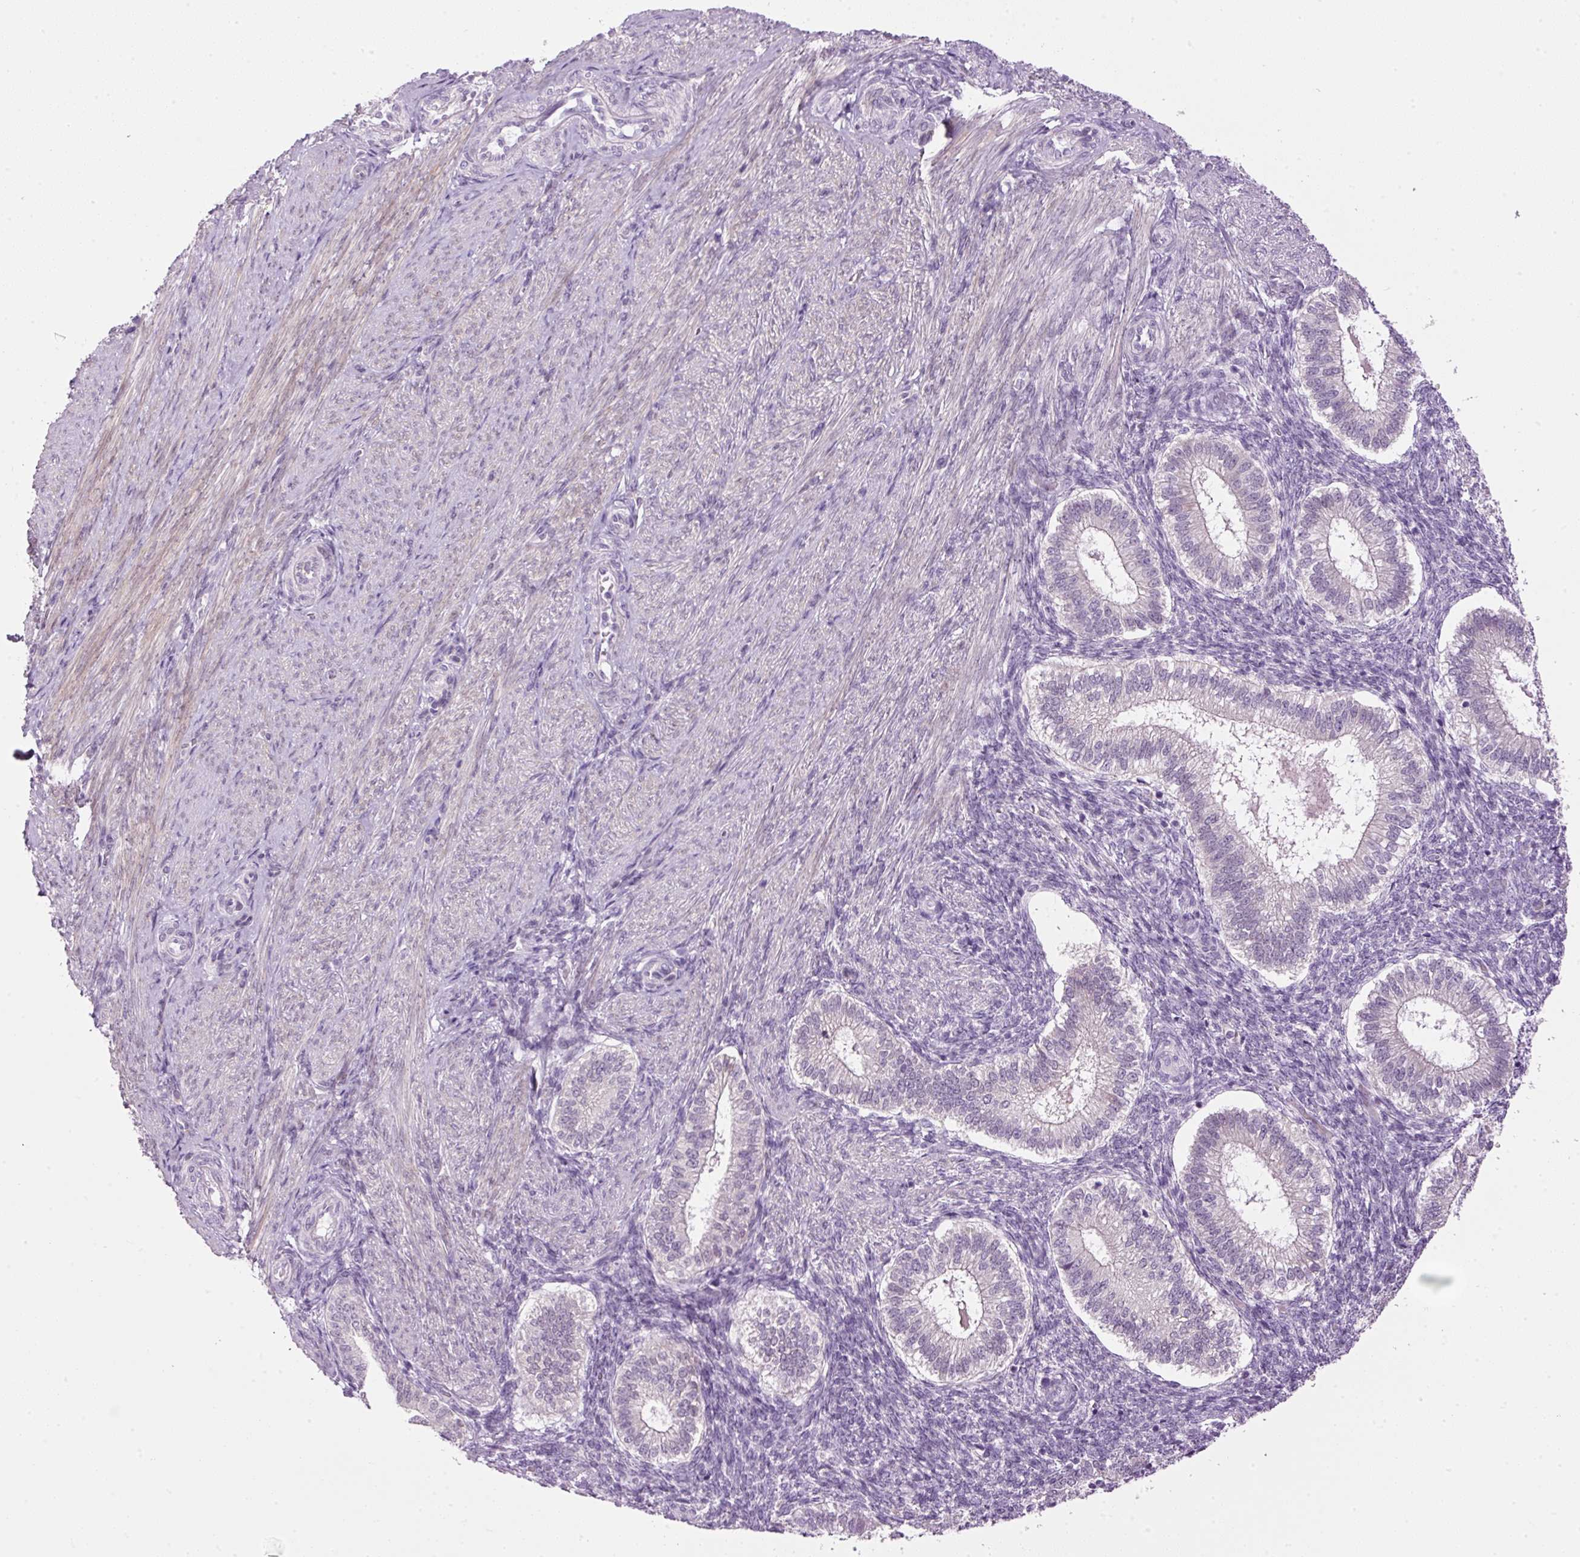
{"staining": {"intensity": "negative", "quantity": "none", "location": "none"}, "tissue": "endometrium", "cell_type": "Cells in endometrial stroma", "image_type": "normal", "snomed": [{"axis": "morphology", "description": "Normal tissue, NOS"}, {"axis": "topography", "description": "Endometrium"}], "caption": "High magnification brightfield microscopy of unremarkable endometrium stained with DAB (brown) and counterstained with hematoxylin (blue): cells in endometrial stroma show no significant staining.", "gene": "SRC", "patient": {"sex": "female", "age": 25}}